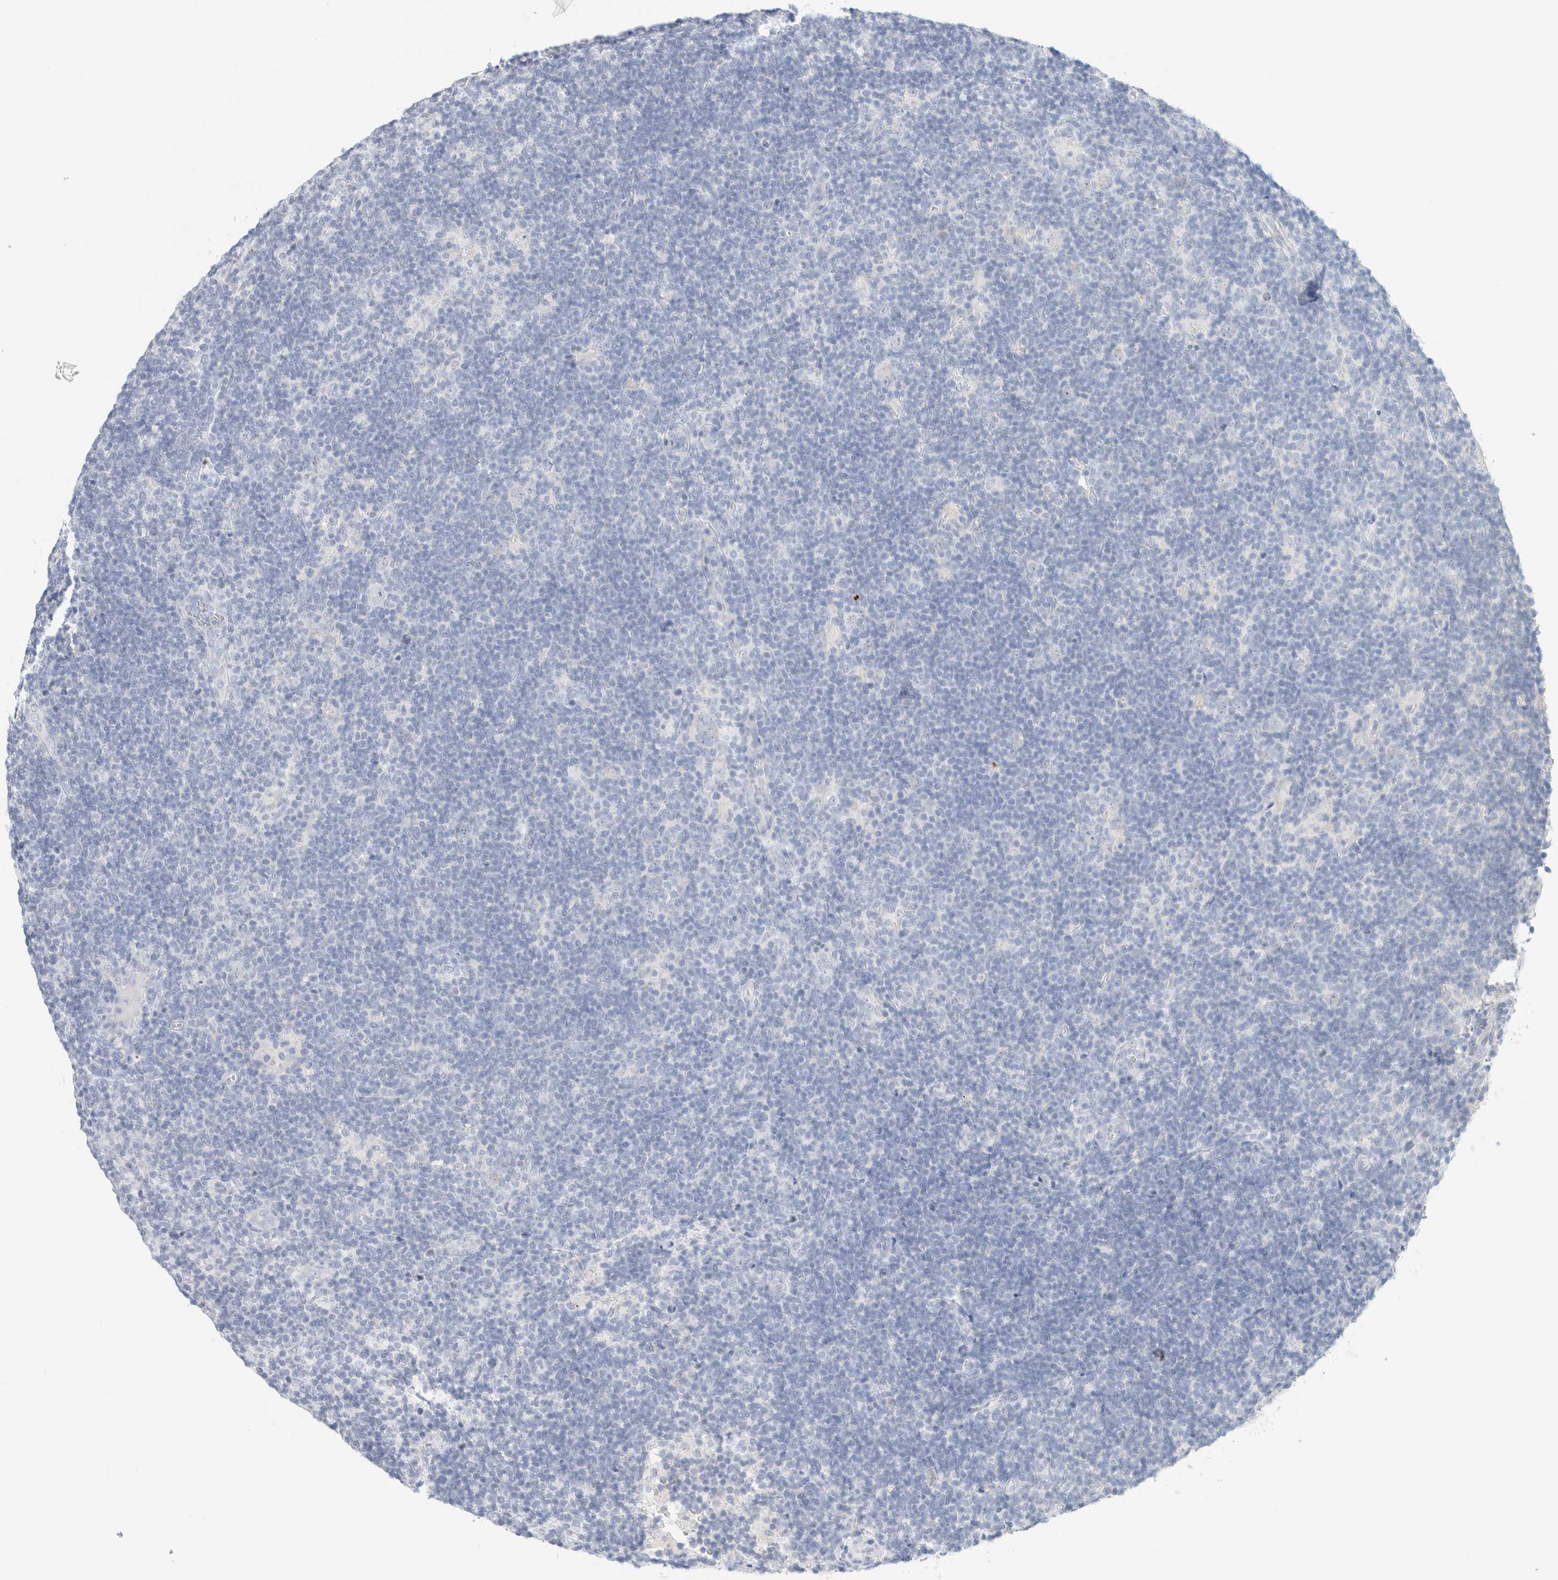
{"staining": {"intensity": "negative", "quantity": "none", "location": "none"}, "tissue": "lymphoma", "cell_type": "Tumor cells", "image_type": "cancer", "snomed": [{"axis": "morphology", "description": "Hodgkin's disease, NOS"}, {"axis": "topography", "description": "Lymph node"}], "caption": "This is a image of immunohistochemistry (IHC) staining of Hodgkin's disease, which shows no positivity in tumor cells.", "gene": "HEXD", "patient": {"sex": "female", "age": 57}}